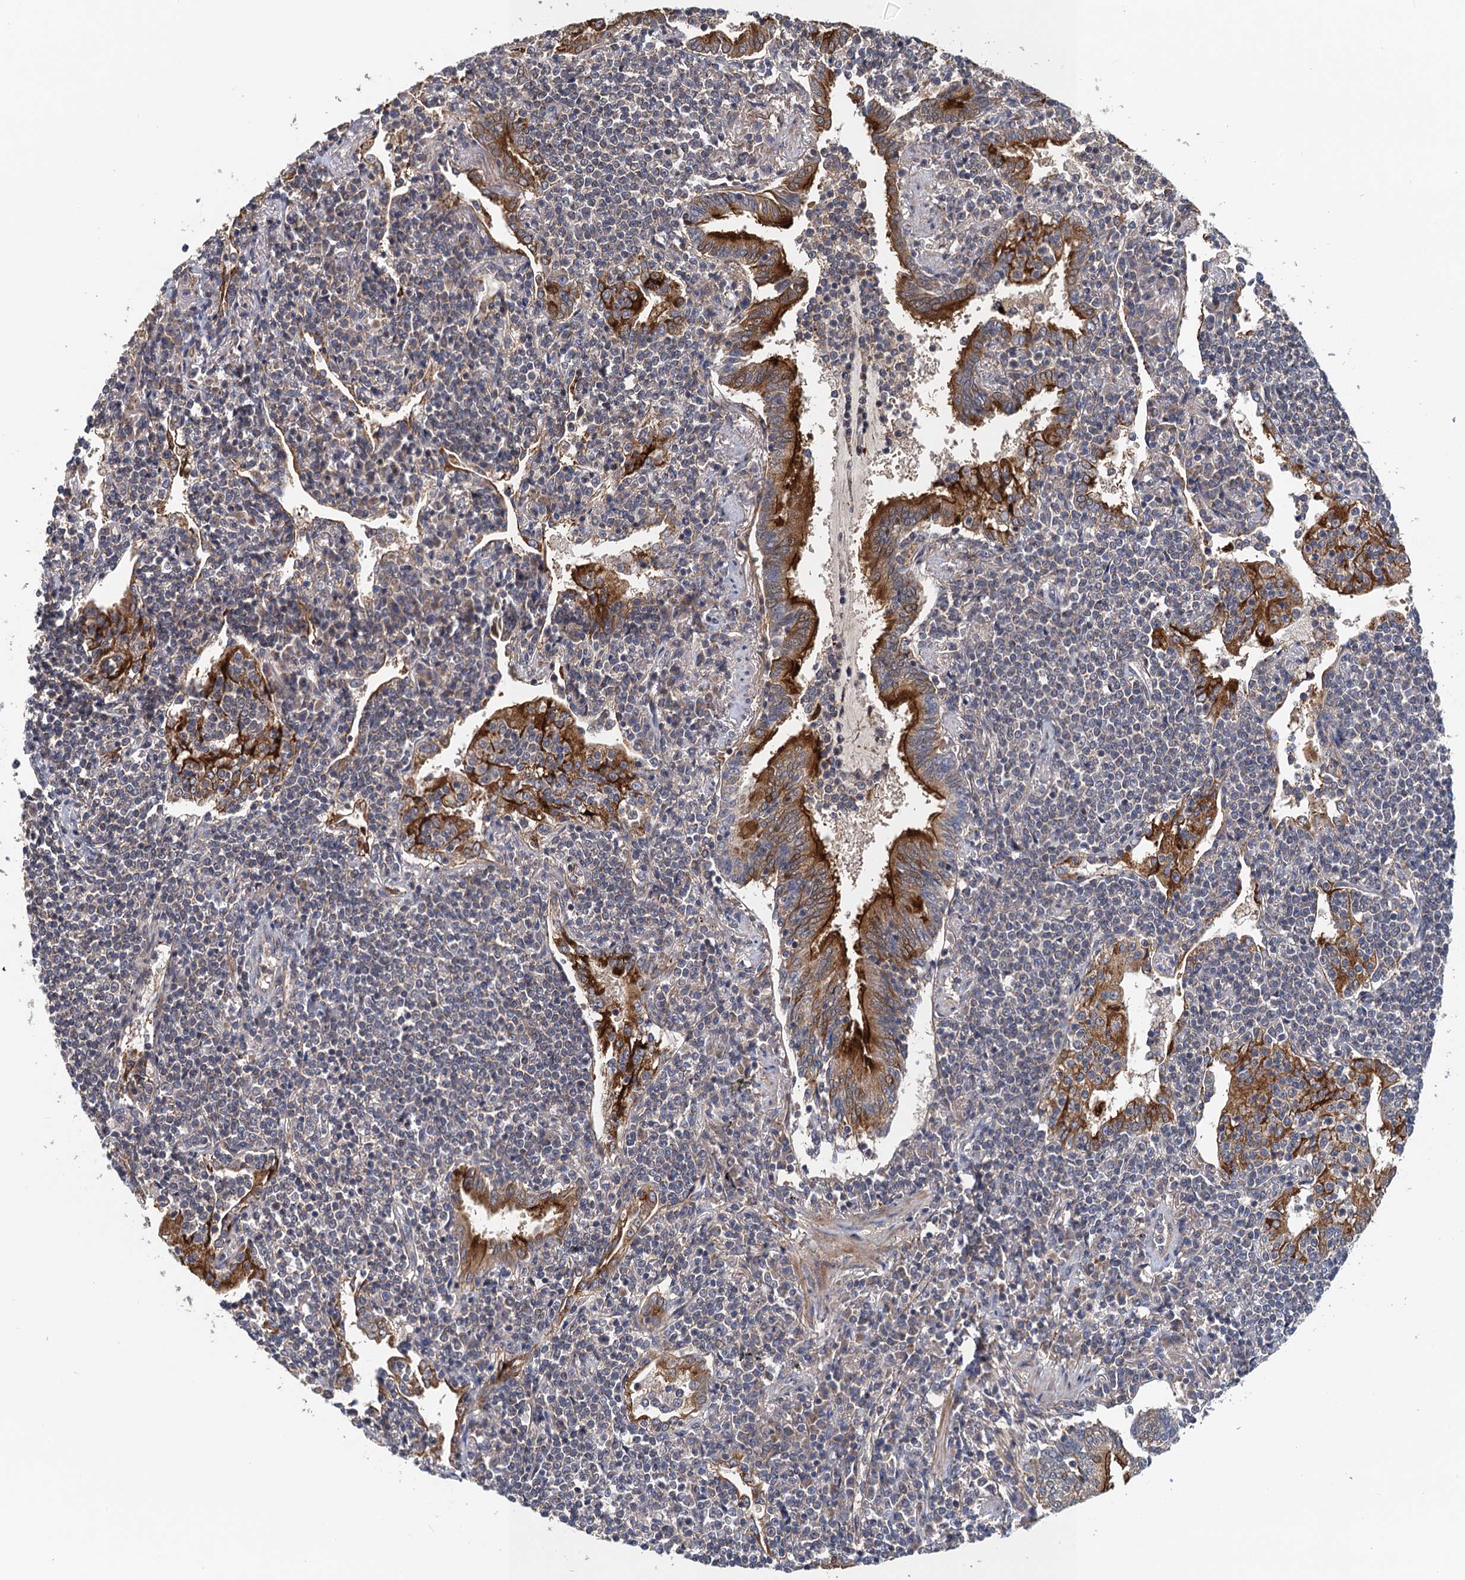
{"staining": {"intensity": "negative", "quantity": "none", "location": "none"}, "tissue": "lymphoma", "cell_type": "Tumor cells", "image_type": "cancer", "snomed": [{"axis": "morphology", "description": "Malignant lymphoma, non-Hodgkin's type, Low grade"}, {"axis": "topography", "description": "Lung"}], "caption": "DAB immunohistochemical staining of lymphoma displays no significant staining in tumor cells.", "gene": "MDM1", "patient": {"sex": "female", "age": 71}}